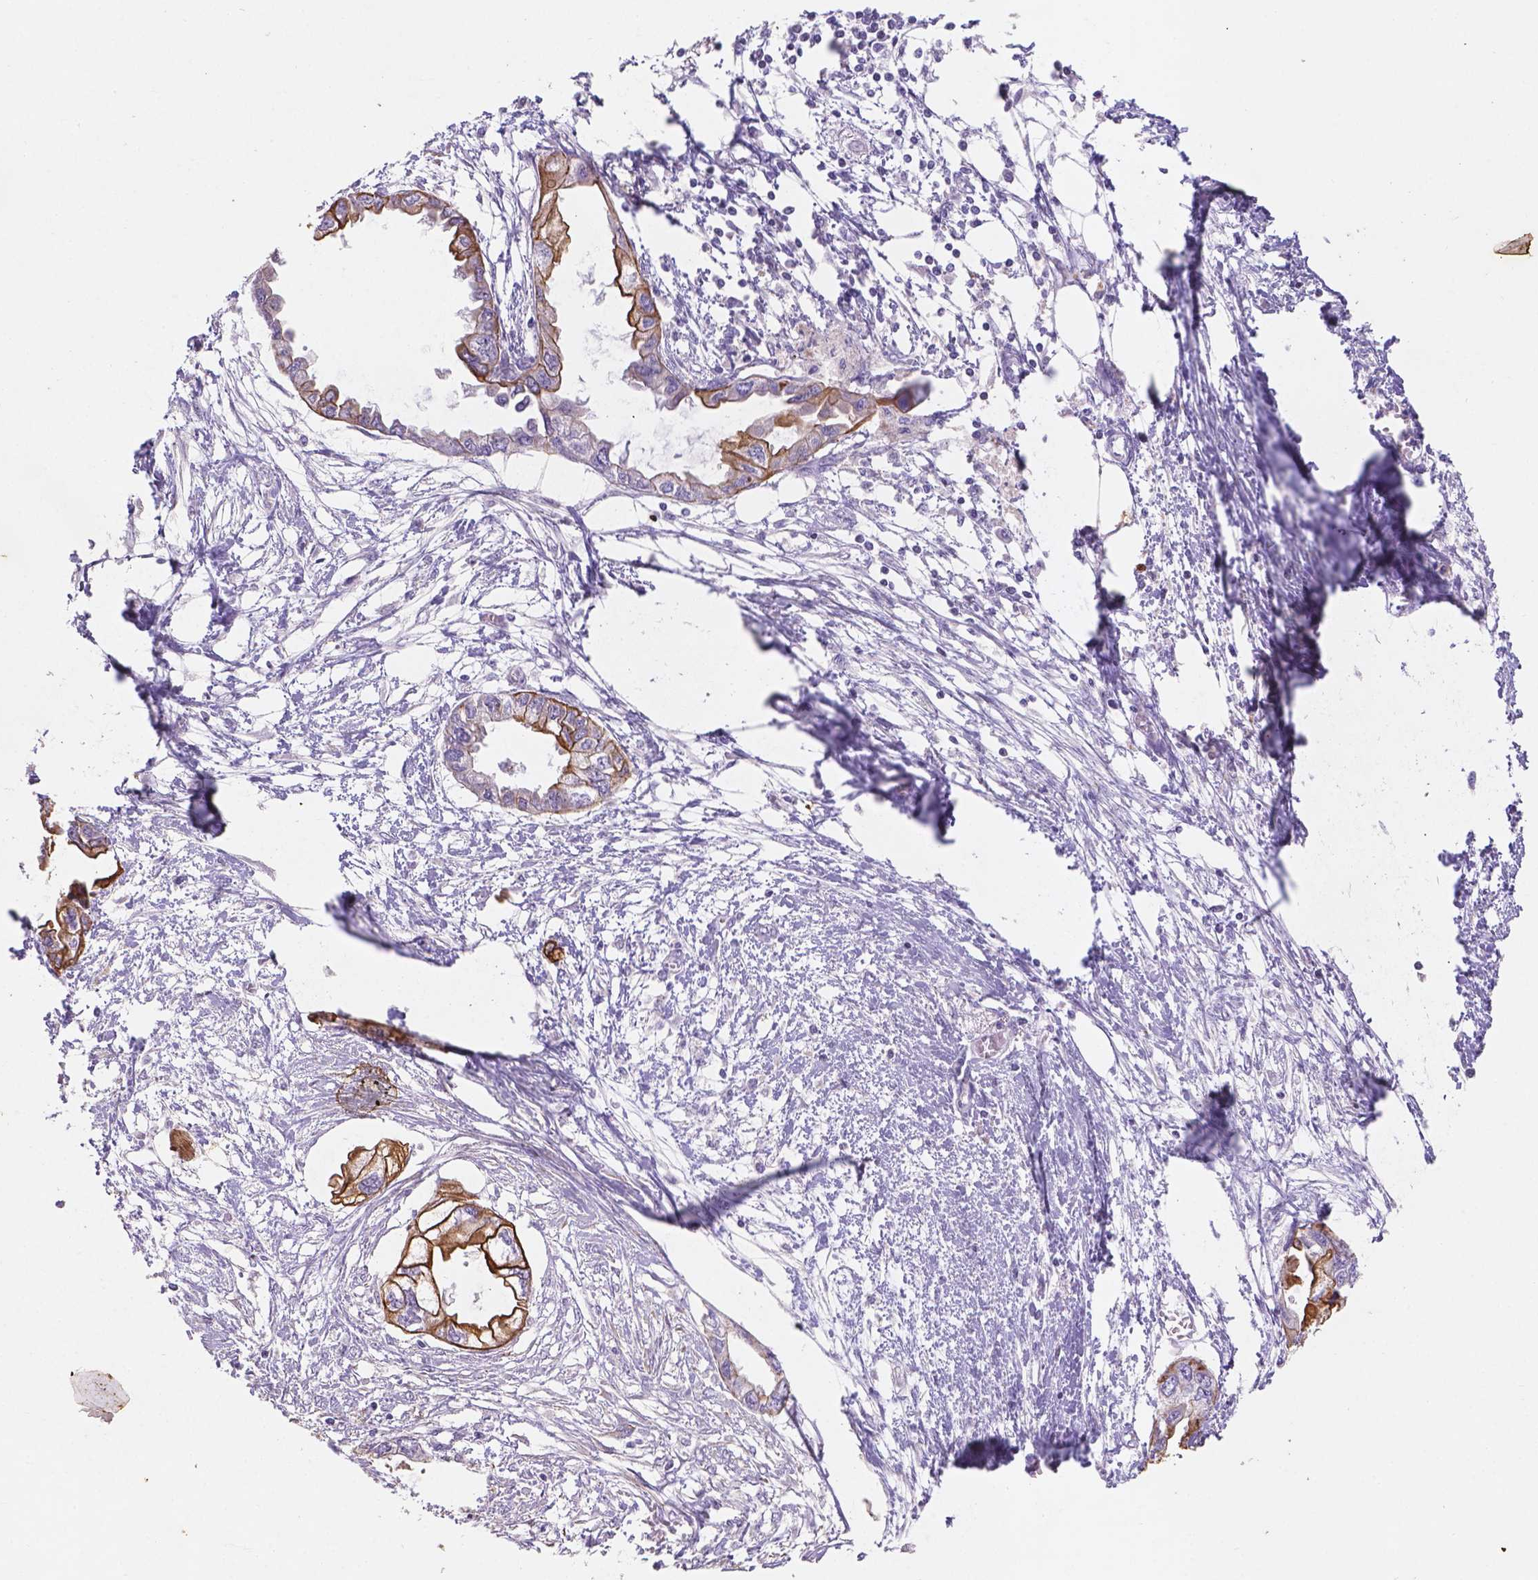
{"staining": {"intensity": "moderate", "quantity": ">75%", "location": "cytoplasmic/membranous"}, "tissue": "endometrial cancer", "cell_type": "Tumor cells", "image_type": "cancer", "snomed": [{"axis": "morphology", "description": "Adenocarcinoma, NOS"}, {"axis": "morphology", "description": "Adenocarcinoma, metastatic, NOS"}, {"axis": "topography", "description": "Adipose tissue"}, {"axis": "topography", "description": "Endometrium"}], "caption": "A histopathology image of endometrial adenocarcinoma stained for a protein demonstrates moderate cytoplasmic/membranous brown staining in tumor cells.", "gene": "DMWD", "patient": {"sex": "female", "age": 67}}